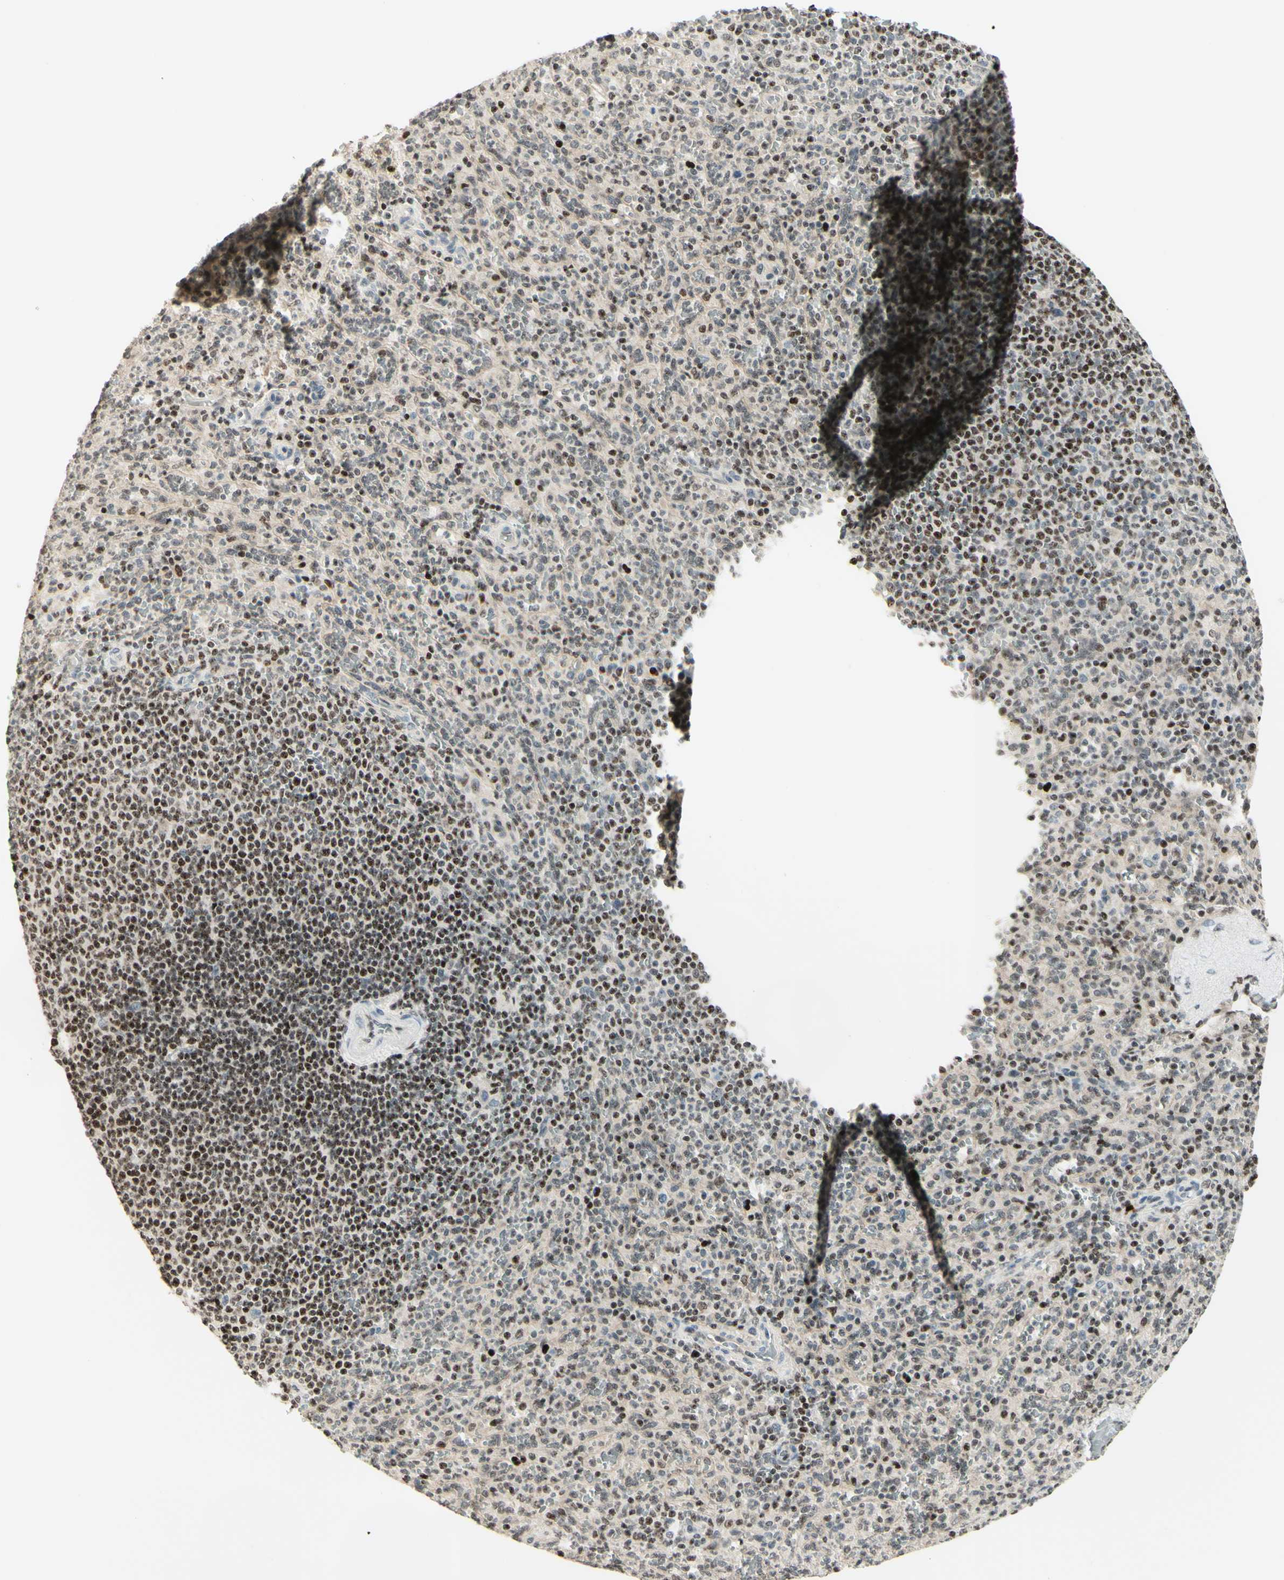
{"staining": {"intensity": "moderate", "quantity": "25%-75%", "location": "nuclear"}, "tissue": "spleen", "cell_type": "Cells in red pulp", "image_type": "normal", "snomed": [{"axis": "morphology", "description": "Normal tissue, NOS"}, {"axis": "topography", "description": "Spleen"}], "caption": "Protein staining by immunohistochemistry (IHC) exhibits moderate nuclear expression in approximately 25%-75% of cells in red pulp in normal spleen. The staining was performed using DAB (3,3'-diaminobenzidine) to visualize the protein expression in brown, while the nuclei were stained in blue with hematoxylin (Magnification: 20x).", "gene": "CDKL5", "patient": {"sex": "male", "age": 36}}